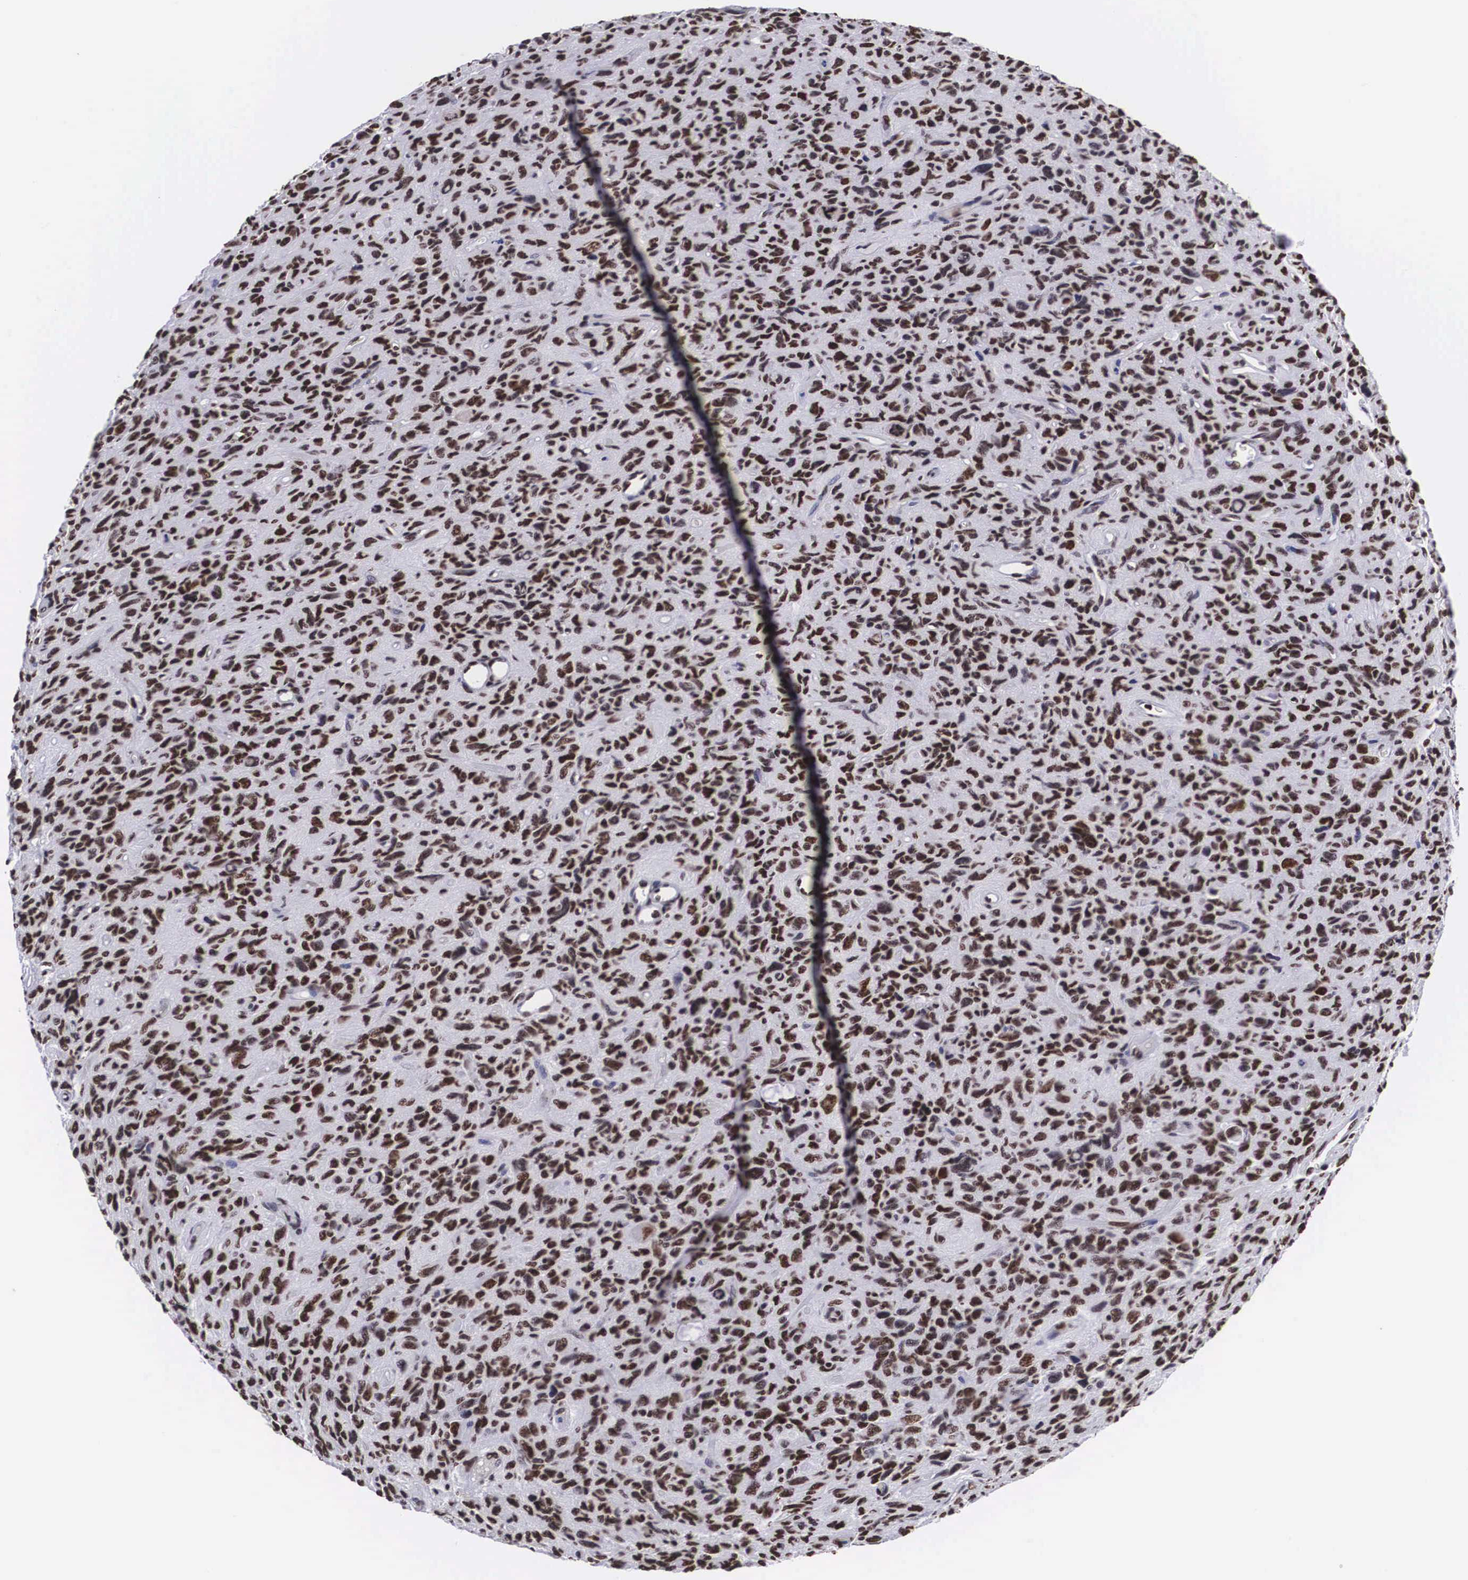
{"staining": {"intensity": "strong", "quantity": ">75%", "location": "nuclear"}, "tissue": "glioma", "cell_type": "Tumor cells", "image_type": "cancer", "snomed": [{"axis": "morphology", "description": "Glioma, malignant, High grade"}, {"axis": "topography", "description": "Brain"}], "caption": "Brown immunohistochemical staining in human glioma demonstrates strong nuclear expression in approximately >75% of tumor cells. The protein is shown in brown color, while the nuclei are stained blue.", "gene": "MECP2", "patient": {"sex": "female", "age": 60}}